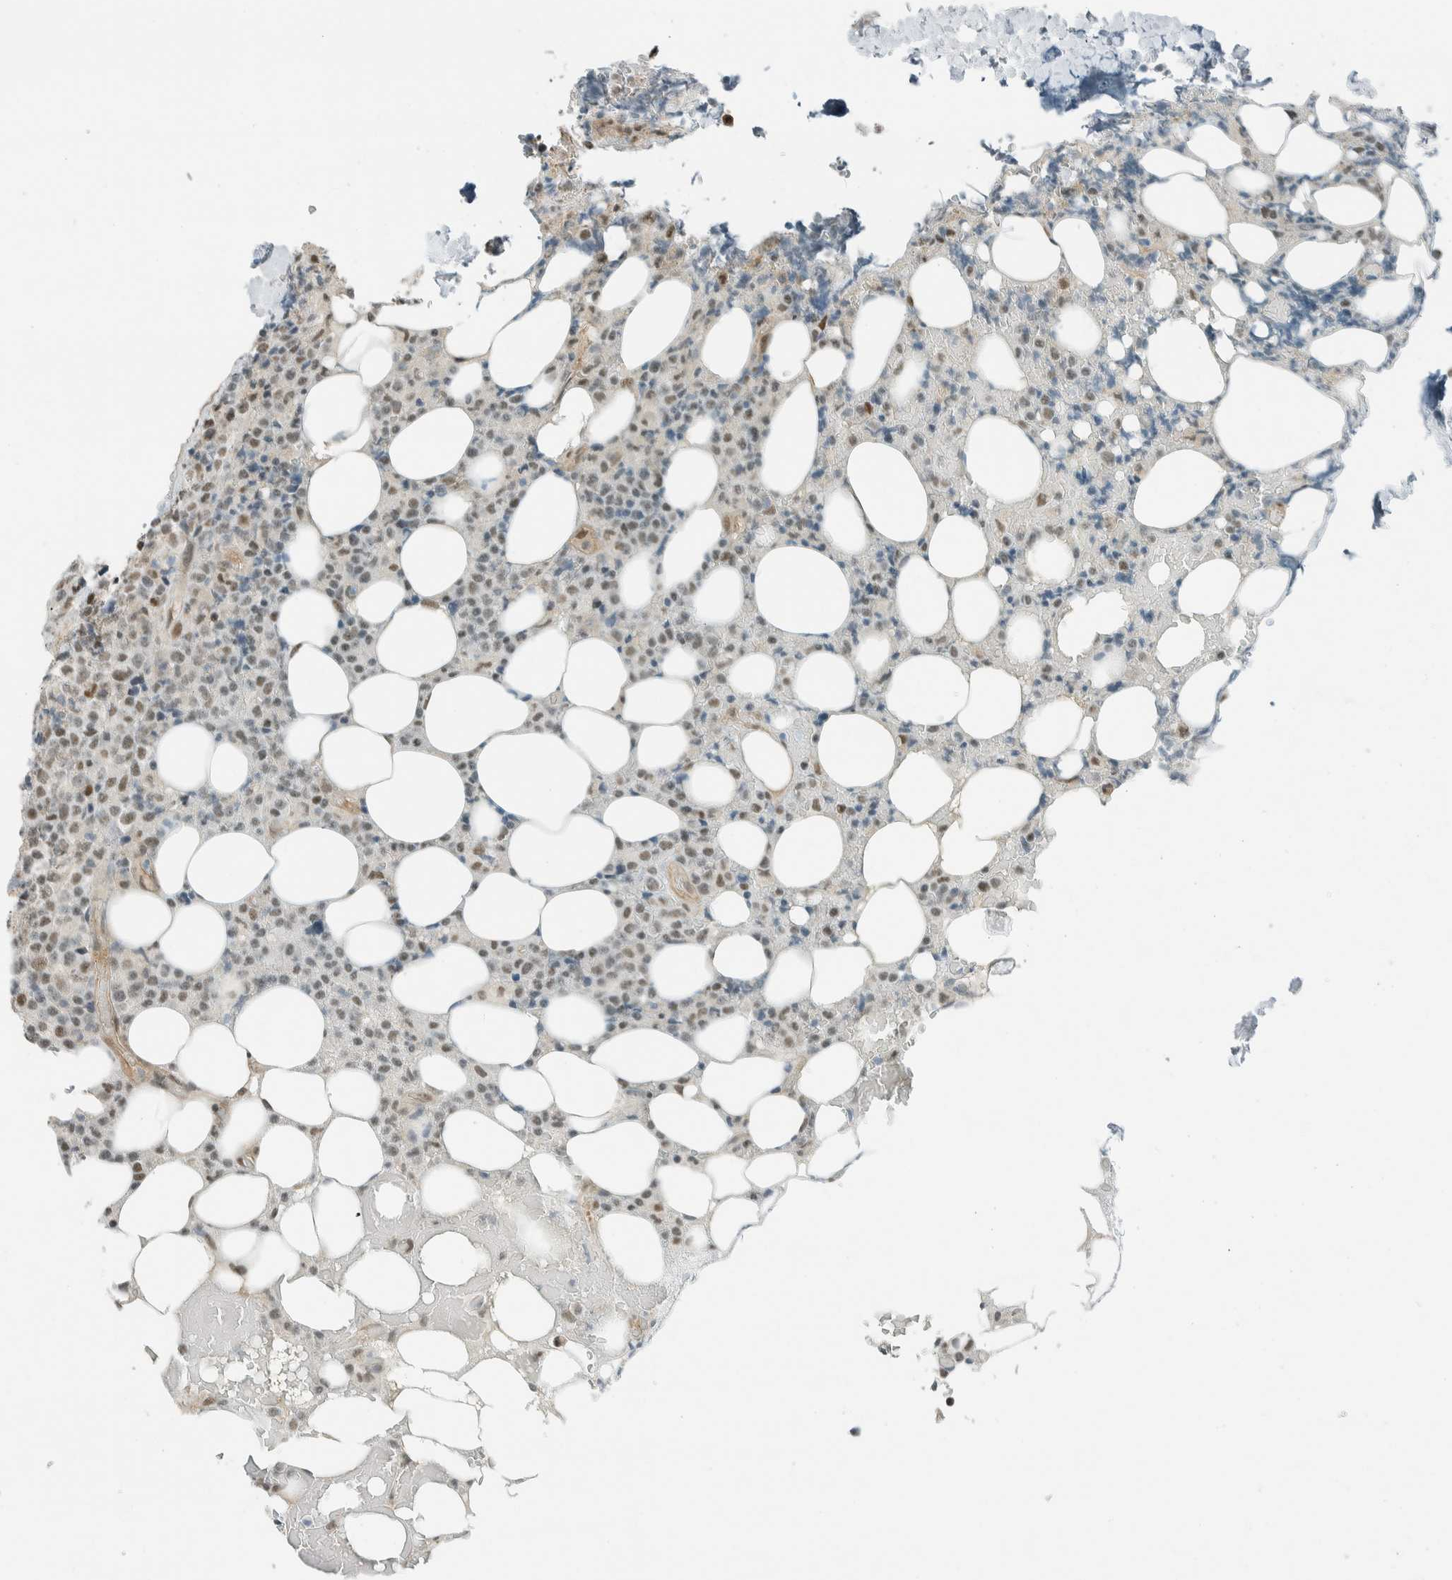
{"staining": {"intensity": "weak", "quantity": "25%-75%", "location": "nuclear"}, "tissue": "lymphoma", "cell_type": "Tumor cells", "image_type": "cancer", "snomed": [{"axis": "morphology", "description": "Malignant lymphoma, non-Hodgkin's type, High grade"}, {"axis": "topography", "description": "Lymph node"}], "caption": "Tumor cells reveal low levels of weak nuclear expression in approximately 25%-75% of cells in high-grade malignant lymphoma, non-Hodgkin's type.", "gene": "NIBAN2", "patient": {"sex": "male", "age": 13}}